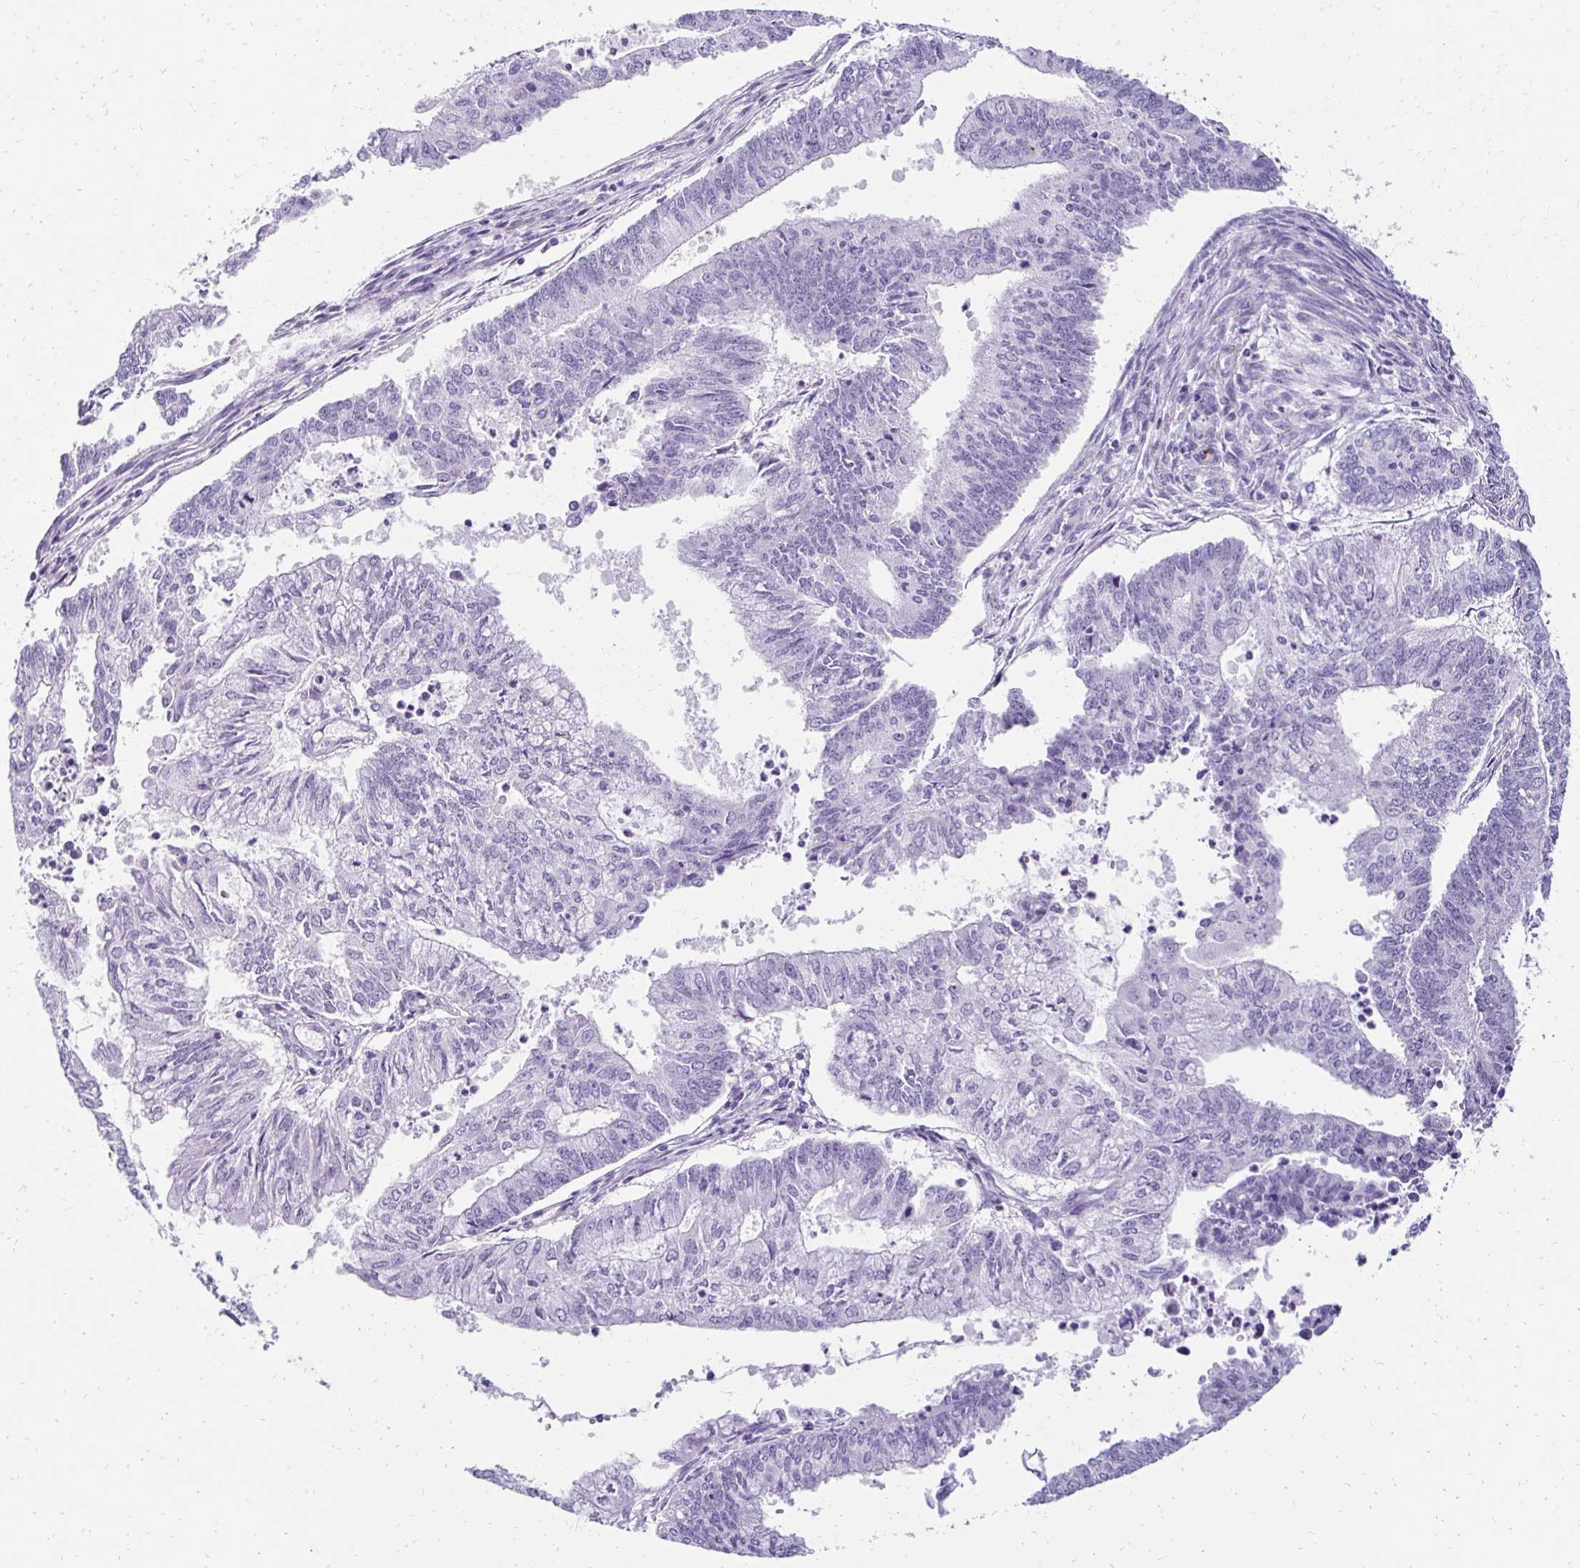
{"staining": {"intensity": "negative", "quantity": "none", "location": "none"}, "tissue": "endometrial cancer", "cell_type": "Tumor cells", "image_type": "cancer", "snomed": [{"axis": "morphology", "description": "Adenocarcinoma, NOS"}, {"axis": "topography", "description": "Endometrium"}], "caption": "Tumor cells show no significant protein staining in adenocarcinoma (endometrial). (DAB immunohistochemistry, high magnification).", "gene": "TMEM54", "patient": {"sex": "female", "age": 61}}